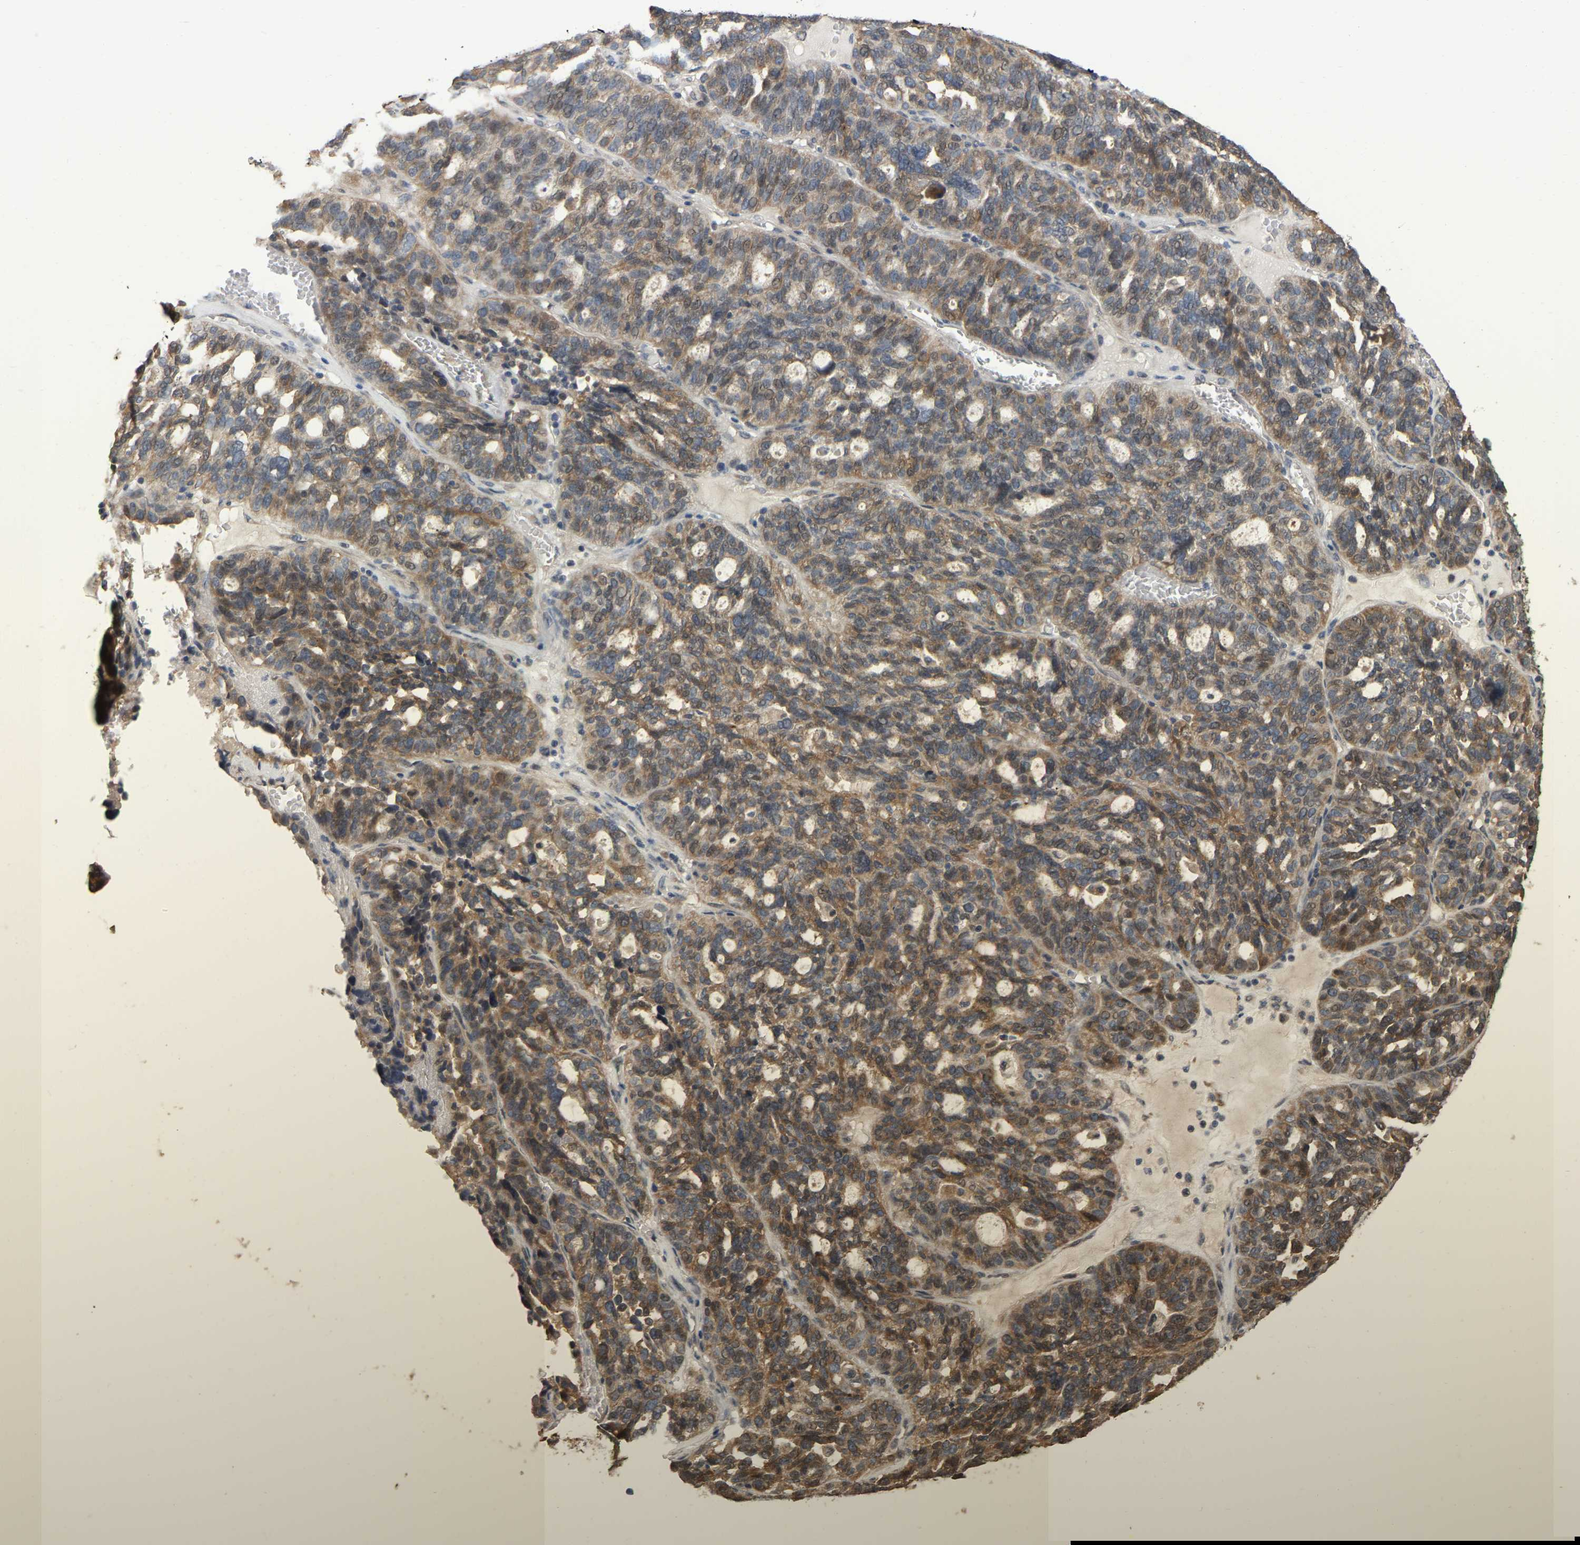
{"staining": {"intensity": "moderate", "quantity": ">75%", "location": "cytoplasmic/membranous,nuclear"}, "tissue": "ovarian cancer", "cell_type": "Tumor cells", "image_type": "cancer", "snomed": [{"axis": "morphology", "description": "Cystadenocarcinoma, serous, NOS"}, {"axis": "topography", "description": "Ovary"}], "caption": "Brown immunohistochemical staining in human ovarian cancer exhibits moderate cytoplasmic/membranous and nuclear expression in approximately >75% of tumor cells. The staining was performed using DAB to visualize the protein expression in brown, while the nuclei were stained in blue with hematoxylin (Magnification: 20x).", "gene": "NCS1", "patient": {"sex": "female", "age": 59}}